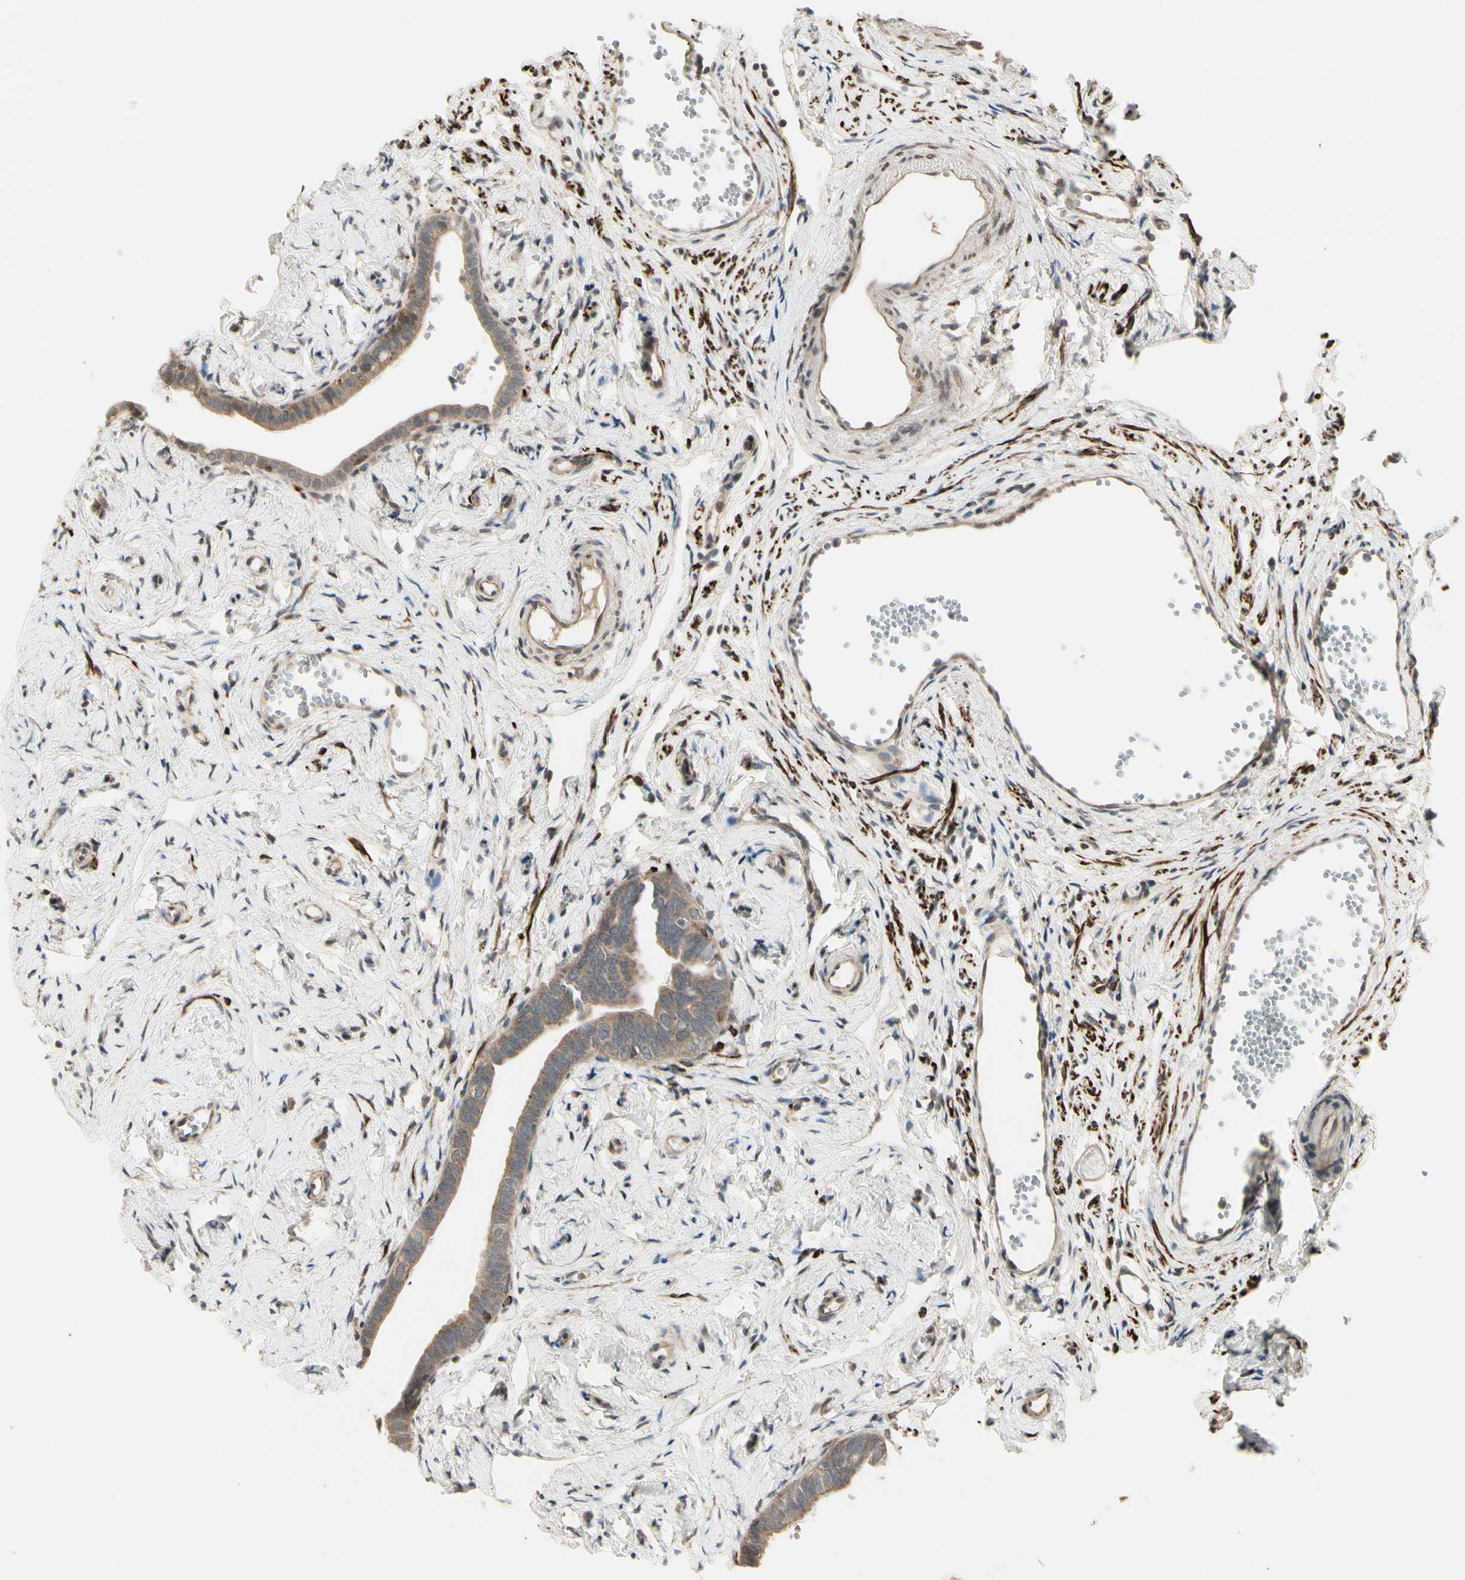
{"staining": {"intensity": "moderate", "quantity": ">75%", "location": "cytoplasmic/membranous"}, "tissue": "fallopian tube", "cell_type": "Glandular cells", "image_type": "normal", "snomed": [{"axis": "morphology", "description": "Normal tissue, NOS"}, {"axis": "topography", "description": "Fallopian tube"}], "caption": "The photomicrograph shows immunohistochemical staining of unremarkable fallopian tube. There is moderate cytoplasmic/membranous positivity is present in about >75% of glandular cells. The protein is stained brown, and the nuclei are stained in blue (DAB IHC with brightfield microscopy, high magnification).", "gene": "SVBP", "patient": {"sex": "female", "age": 71}}